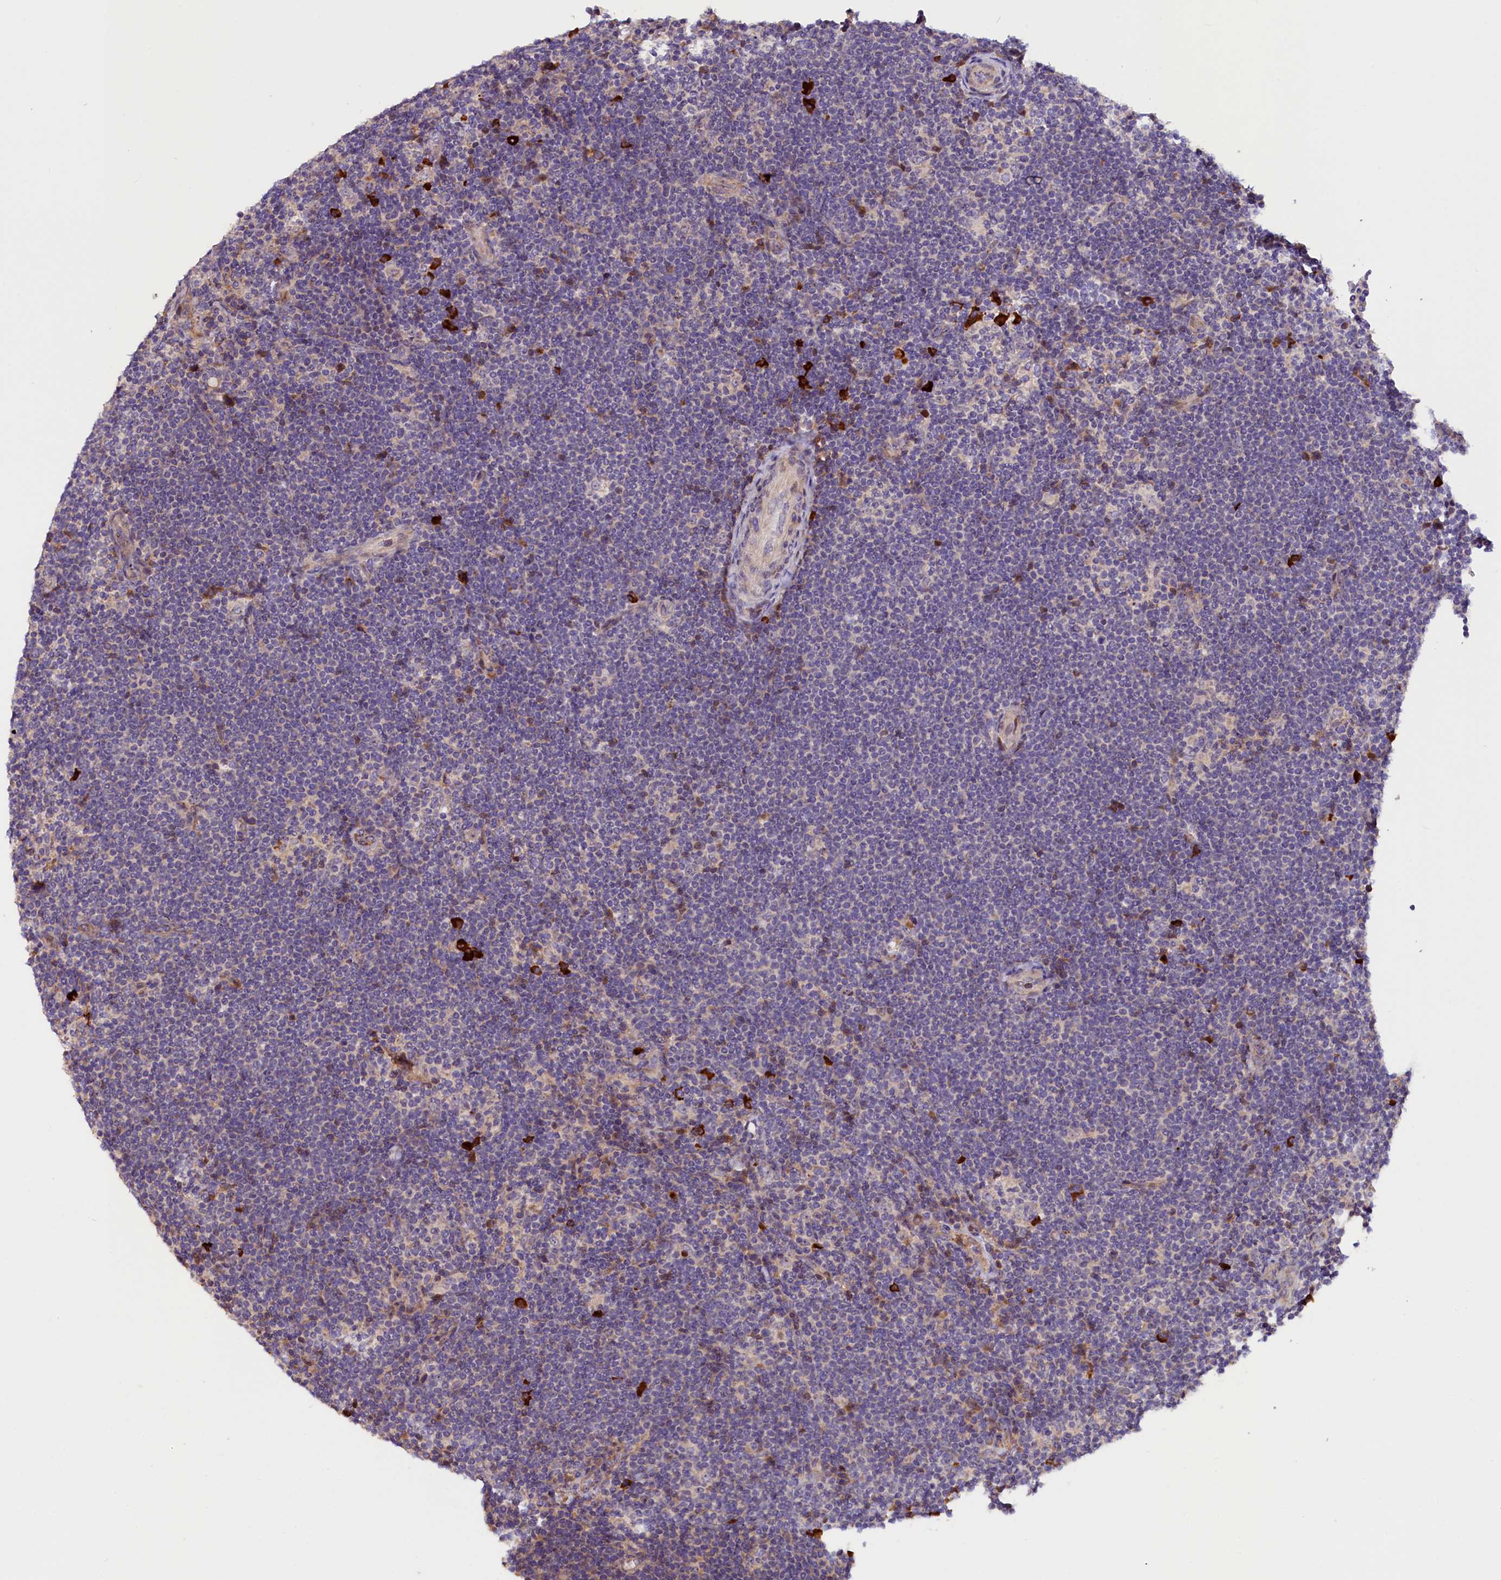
{"staining": {"intensity": "negative", "quantity": "none", "location": "none"}, "tissue": "lymphoma", "cell_type": "Tumor cells", "image_type": "cancer", "snomed": [{"axis": "morphology", "description": "Hodgkin's disease, NOS"}, {"axis": "topography", "description": "Lymph node"}], "caption": "This is an immunohistochemistry (IHC) image of Hodgkin's disease. There is no expression in tumor cells.", "gene": "FRY", "patient": {"sex": "female", "age": 57}}